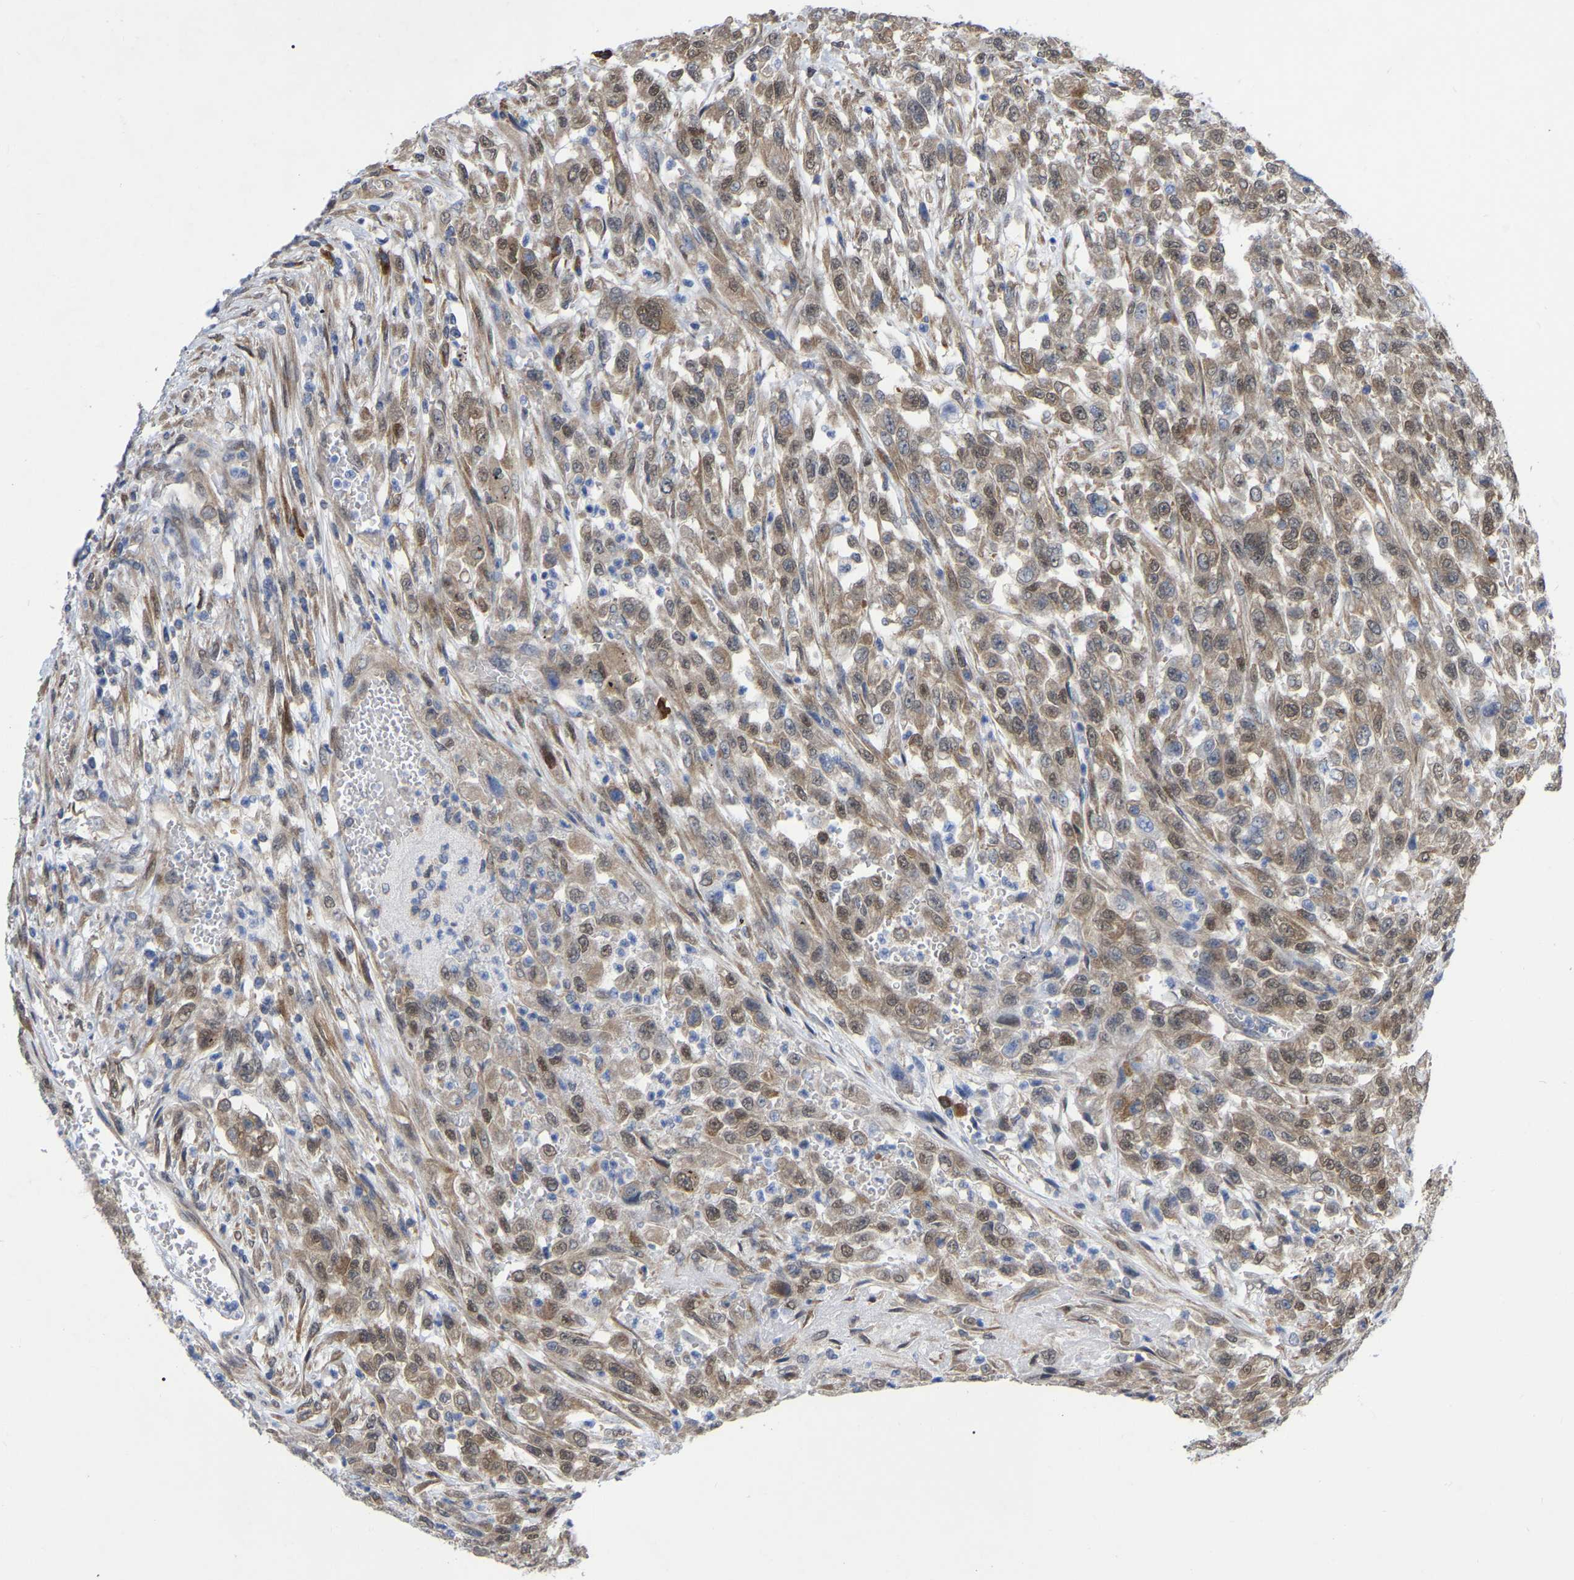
{"staining": {"intensity": "weak", "quantity": ">75%", "location": "cytoplasmic/membranous,nuclear"}, "tissue": "urothelial cancer", "cell_type": "Tumor cells", "image_type": "cancer", "snomed": [{"axis": "morphology", "description": "Urothelial carcinoma, High grade"}, {"axis": "topography", "description": "Urinary bladder"}], "caption": "An immunohistochemistry image of tumor tissue is shown. Protein staining in brown shows weak cytoplasmic/membranous and nuclear positivity in urothelial cancer within tumor cells. The protein is shown in brown color, while the nuclei are stained blue.", "gene": "UBE4B", "patient": {"sex": "male", "age": 46}}